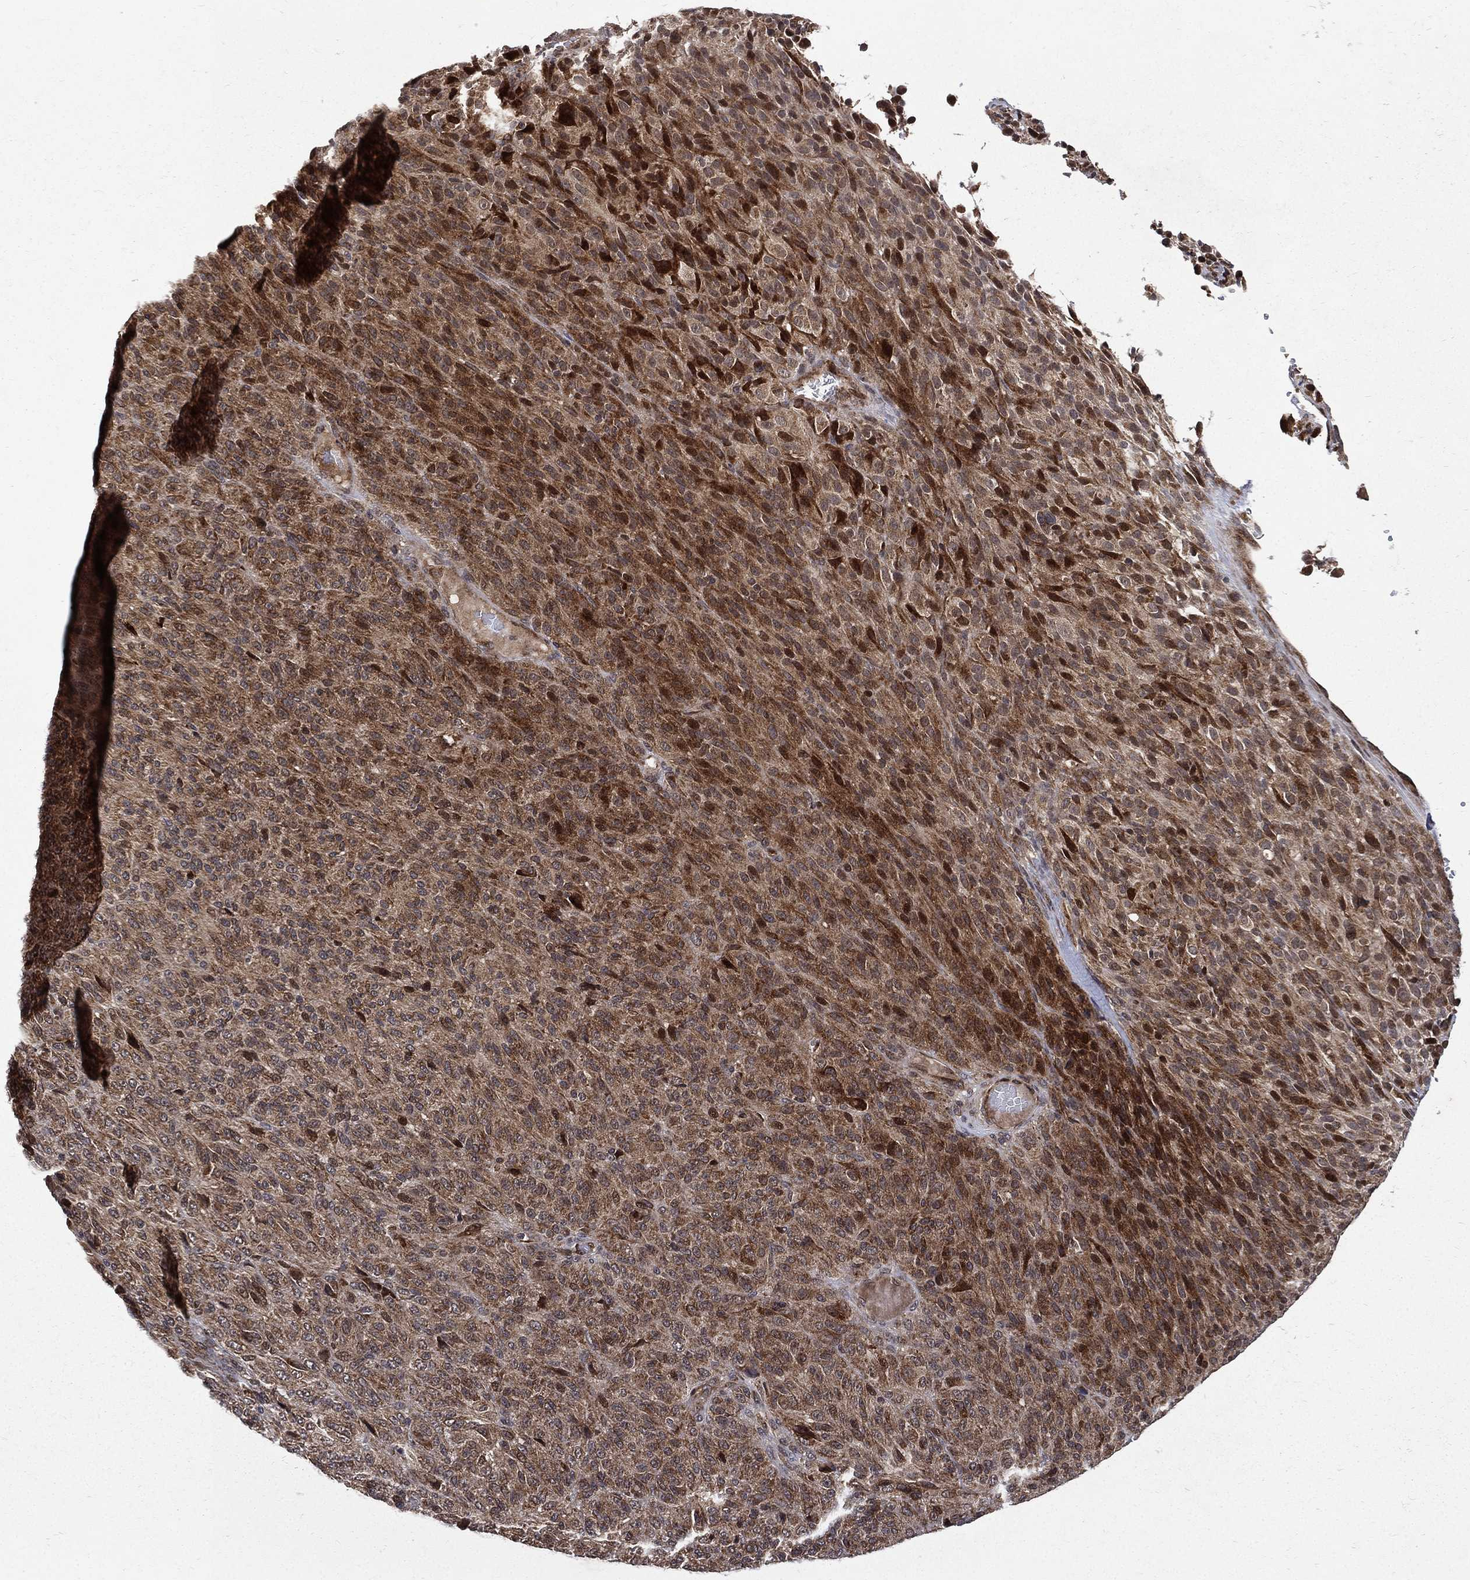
{"staining": {"intensity": "strong", "quantity": "25%-75%", "location": "cytoplasmic/membranous,nuclear"}, "tissue": "melanoma", "cell_type": "Tumor cells", "image_type": "cancer", "snomed": [{"axis": "morphology", "description": "Malignant melanoma, Metastatic site"}, {"axis": "topography", "description": "Brain"}], "caption": "The immunohistochemical stain labels strong cytoplasmic/membranous and nuclear staining in tumor cells of melanoma tissue.", "gene": "RAB11FIP4", "patient": {"sex": "female", "age": 56}}